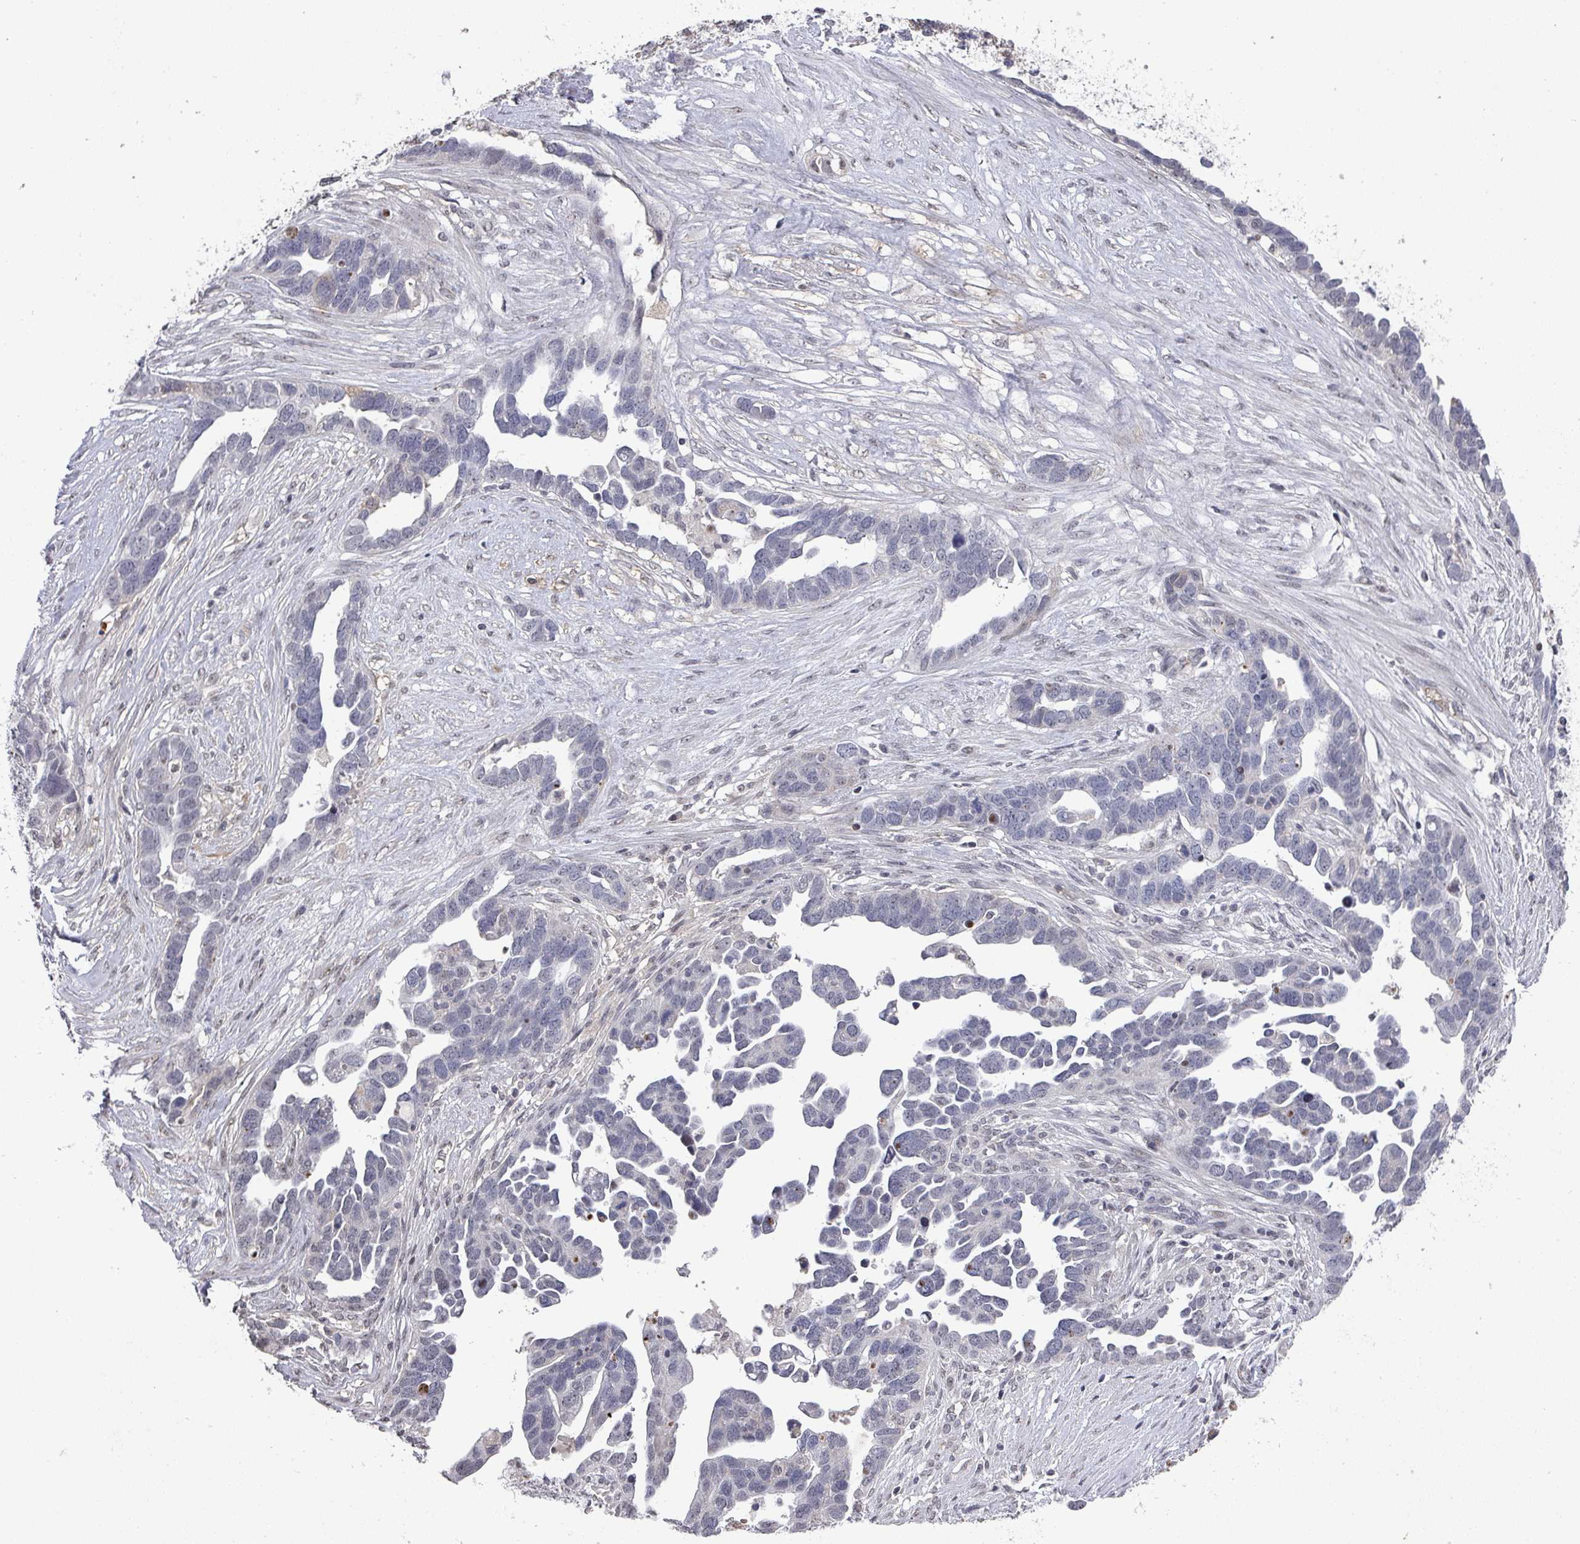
{"staining": {"intensity": "negative", "quantity": "none", "location": "none"}, "tissue": "ovarian cancer", "cell_type": "Tumor cells", "image_type": "cancer", "snomed": [{"axis": "morphology", "description": "Cystadenocarcinoma, serous, NOS"}, {"axis": "topography", "description": "Ovary"}], "caption": "Ovarian cancer (serous cystadenocarcinoma) was stained to show a protein in brown. There is no significant expression in tumor cells.", "gene": "ZNF654", "patient": {"sex": "female", "age": 54}}